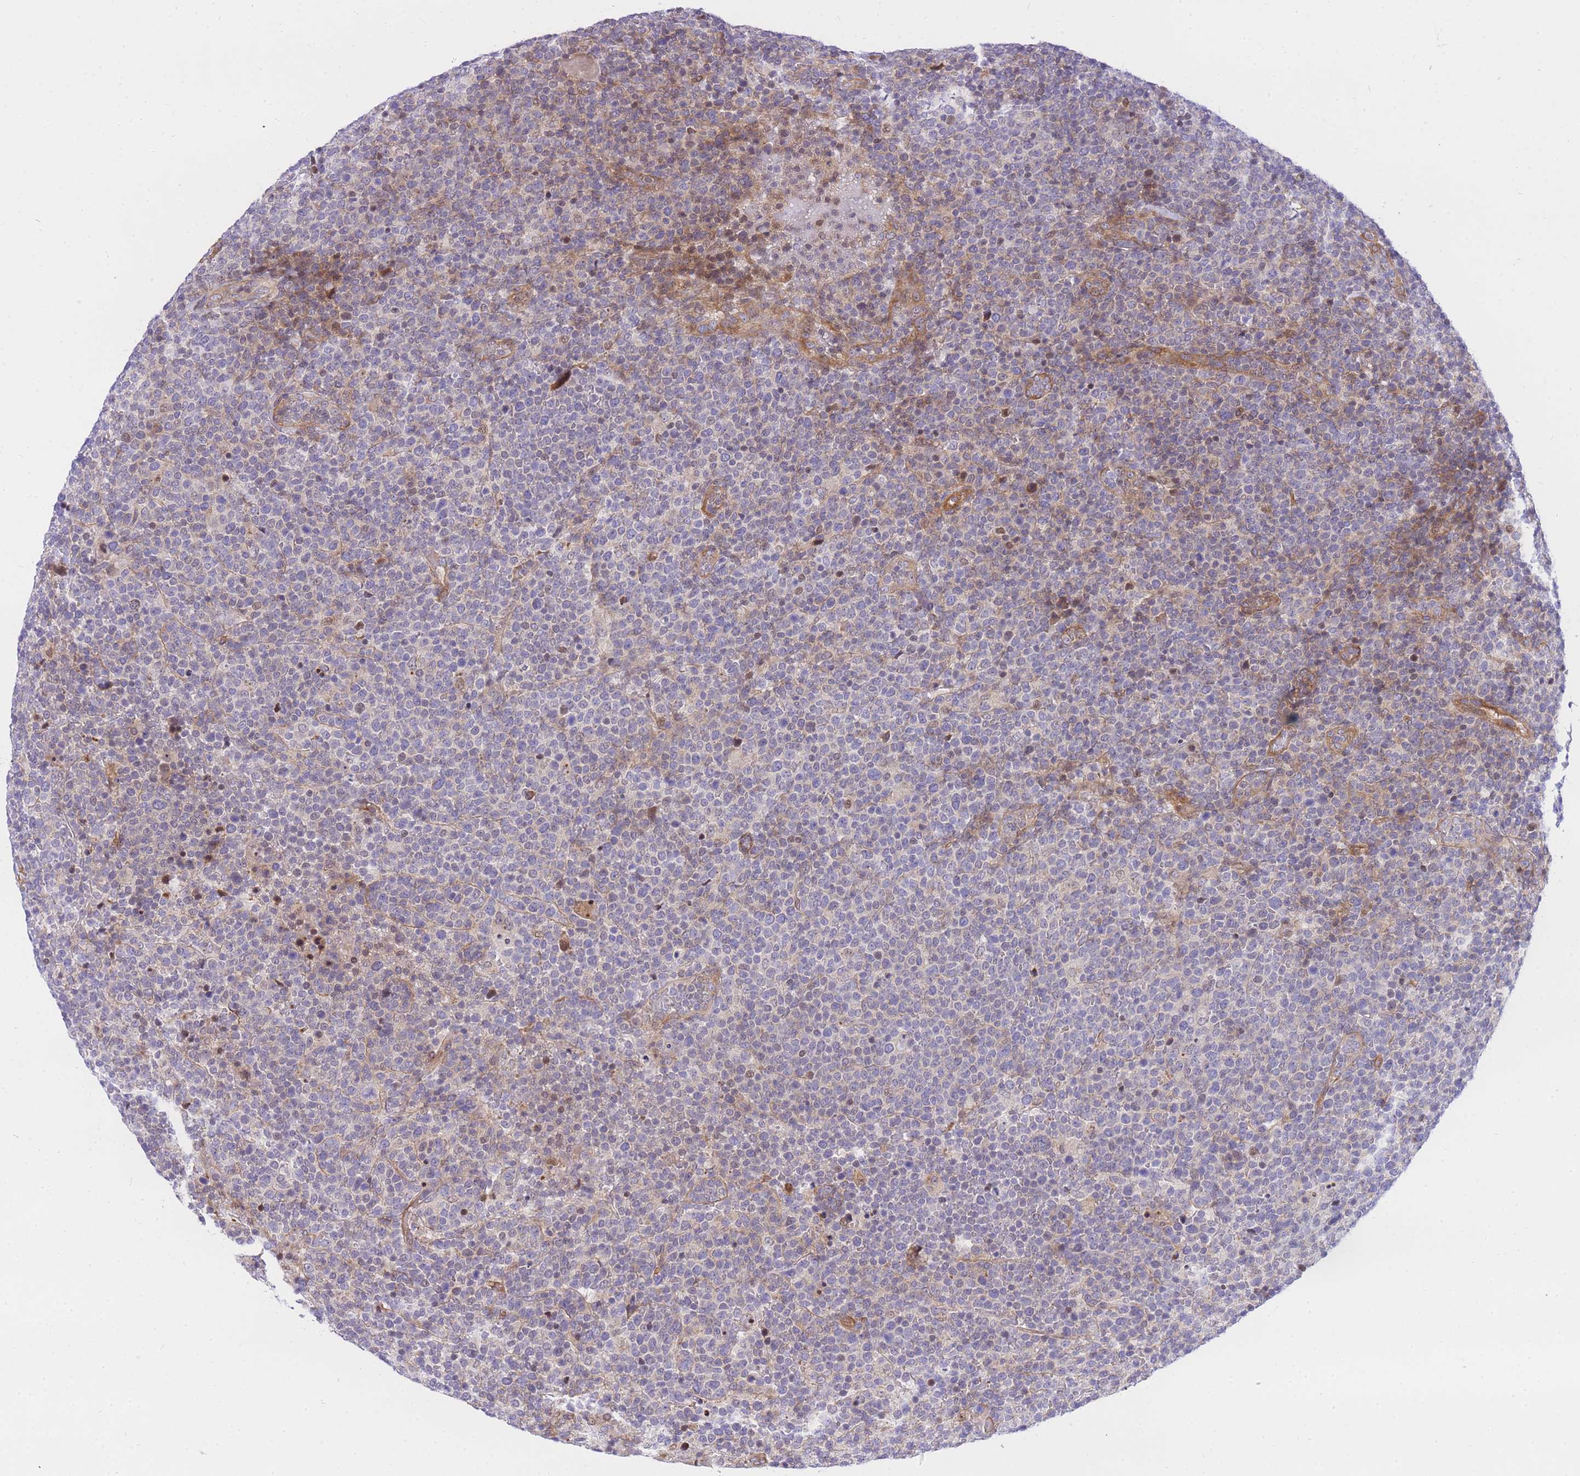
{"staining": {"intensity": "negative", "quantity": "none", "location": "none"}, "tissue": "lymphoma", "cell_type": "Tumor cells", "image_type": "cancer", "snomed": [{"axis": "morphology", "description": "Malignant lymphoma, non-Hodgkin's type, High grade"}, {"axis": "topography", "description": "Lymph node"}], "caption": "High magnification brightfield microscopy of lymphoma stained with DAB (3,3'-diaminobenzidine) (brown) and counterstained with hematoxylin (blue): tumor cells show no significant positivity. (Brightfield microscopy of DAB immunohistochemistry at high magnification).", "gene": "S100PBP", "patient": {"sex": "male", "age": 61}}